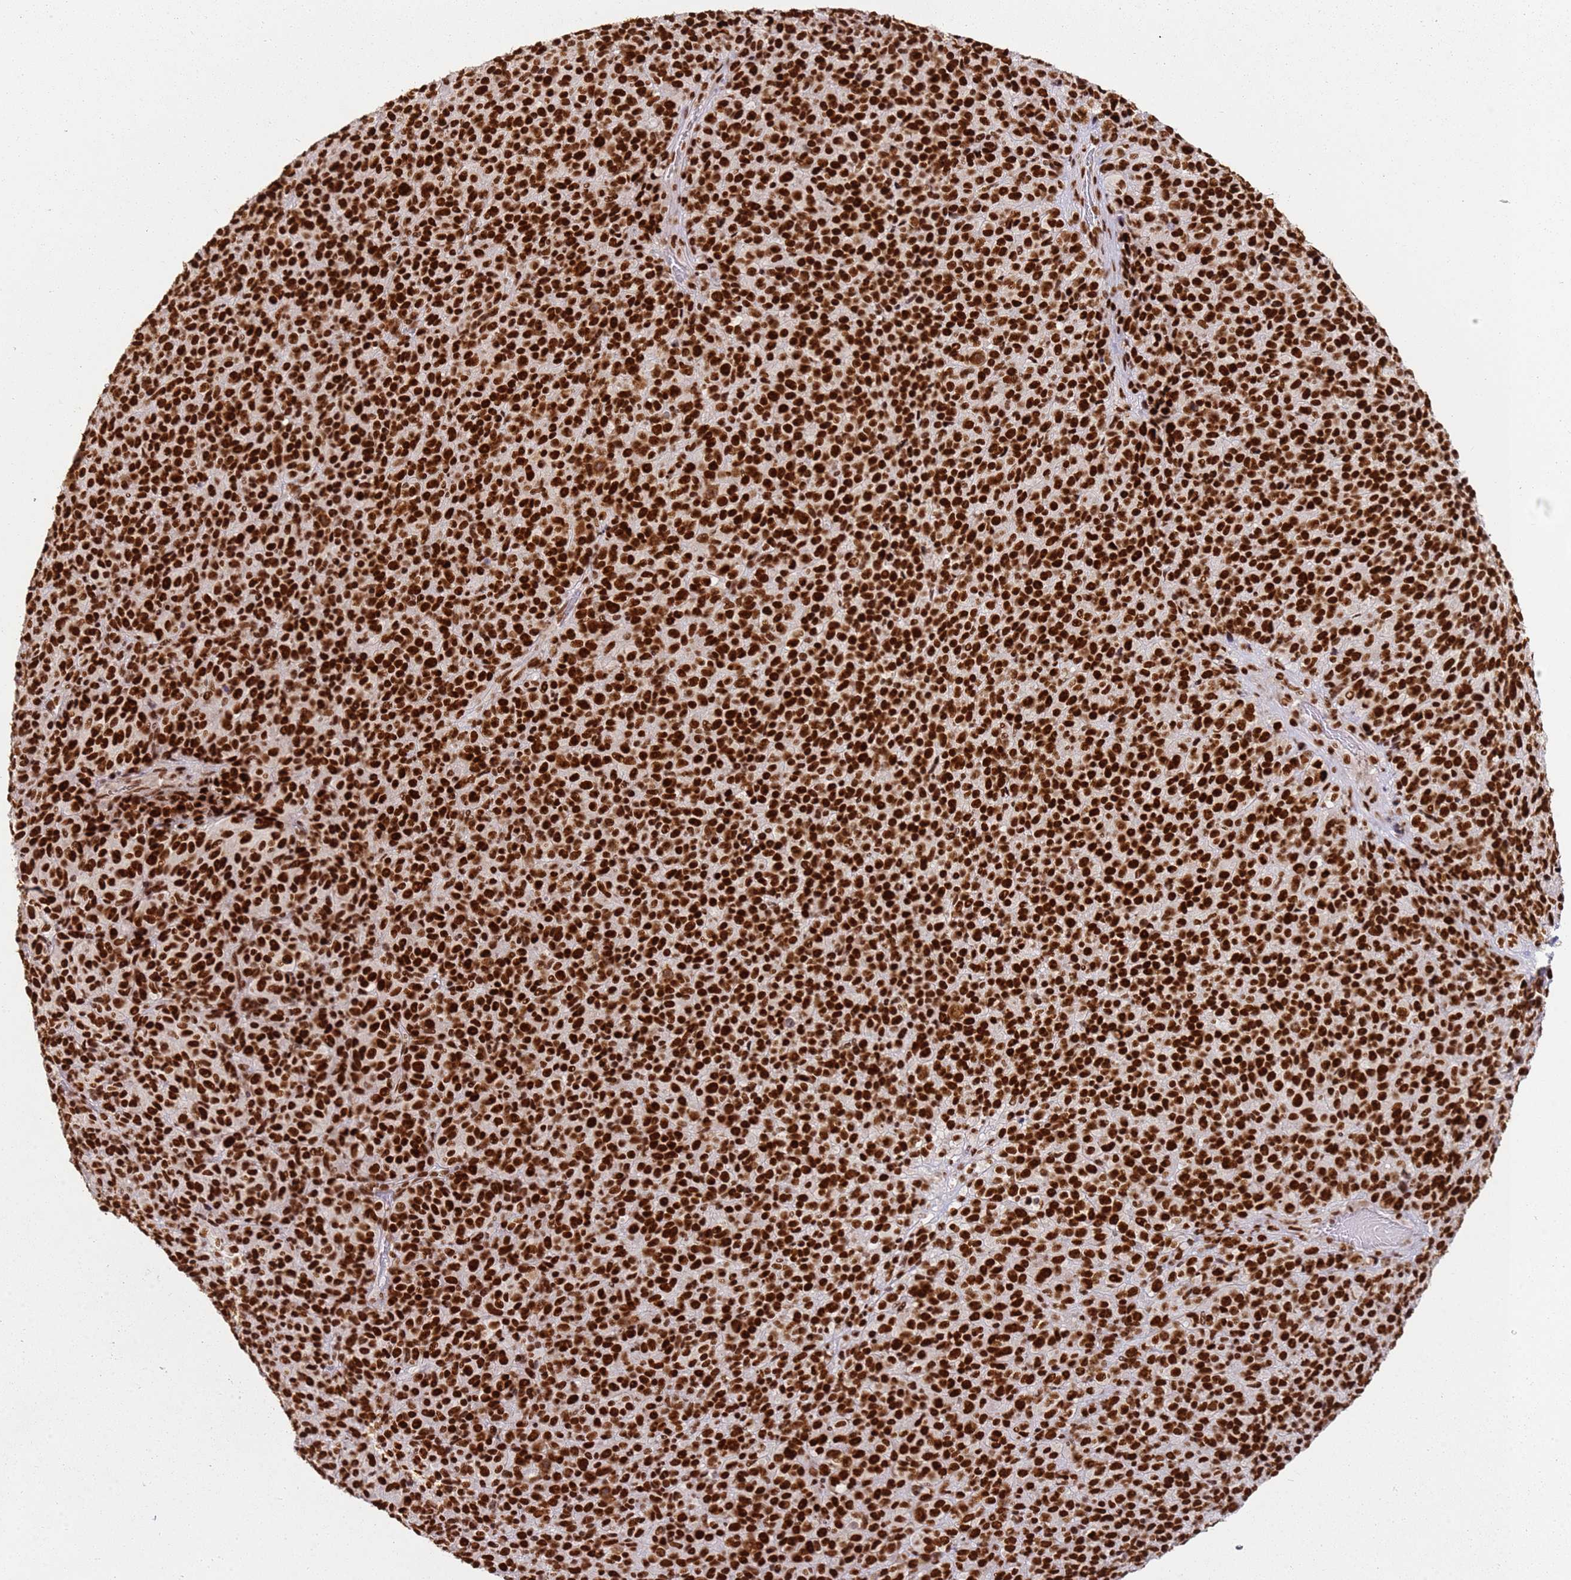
{"staining": {"intensity": "strong", "quantity": ">75%", "location": "nuclear"}, "tissue": "melanoma", "cell_type": "Tumor cells", "image_type": "cancer", "snomed": [{"axis": "morphology", "description": "Malignant melanoma, Metastatic site"}, {"axis": "topography", "description": "Brain"}], "caption": "Strong nuclear expression for a protein is appreciated in about >75% of tumor cells of melanoma using immunohistochemistry (IHC).", "gene": "TENT4A", "patient": {"sex": "female", "age": 56}}